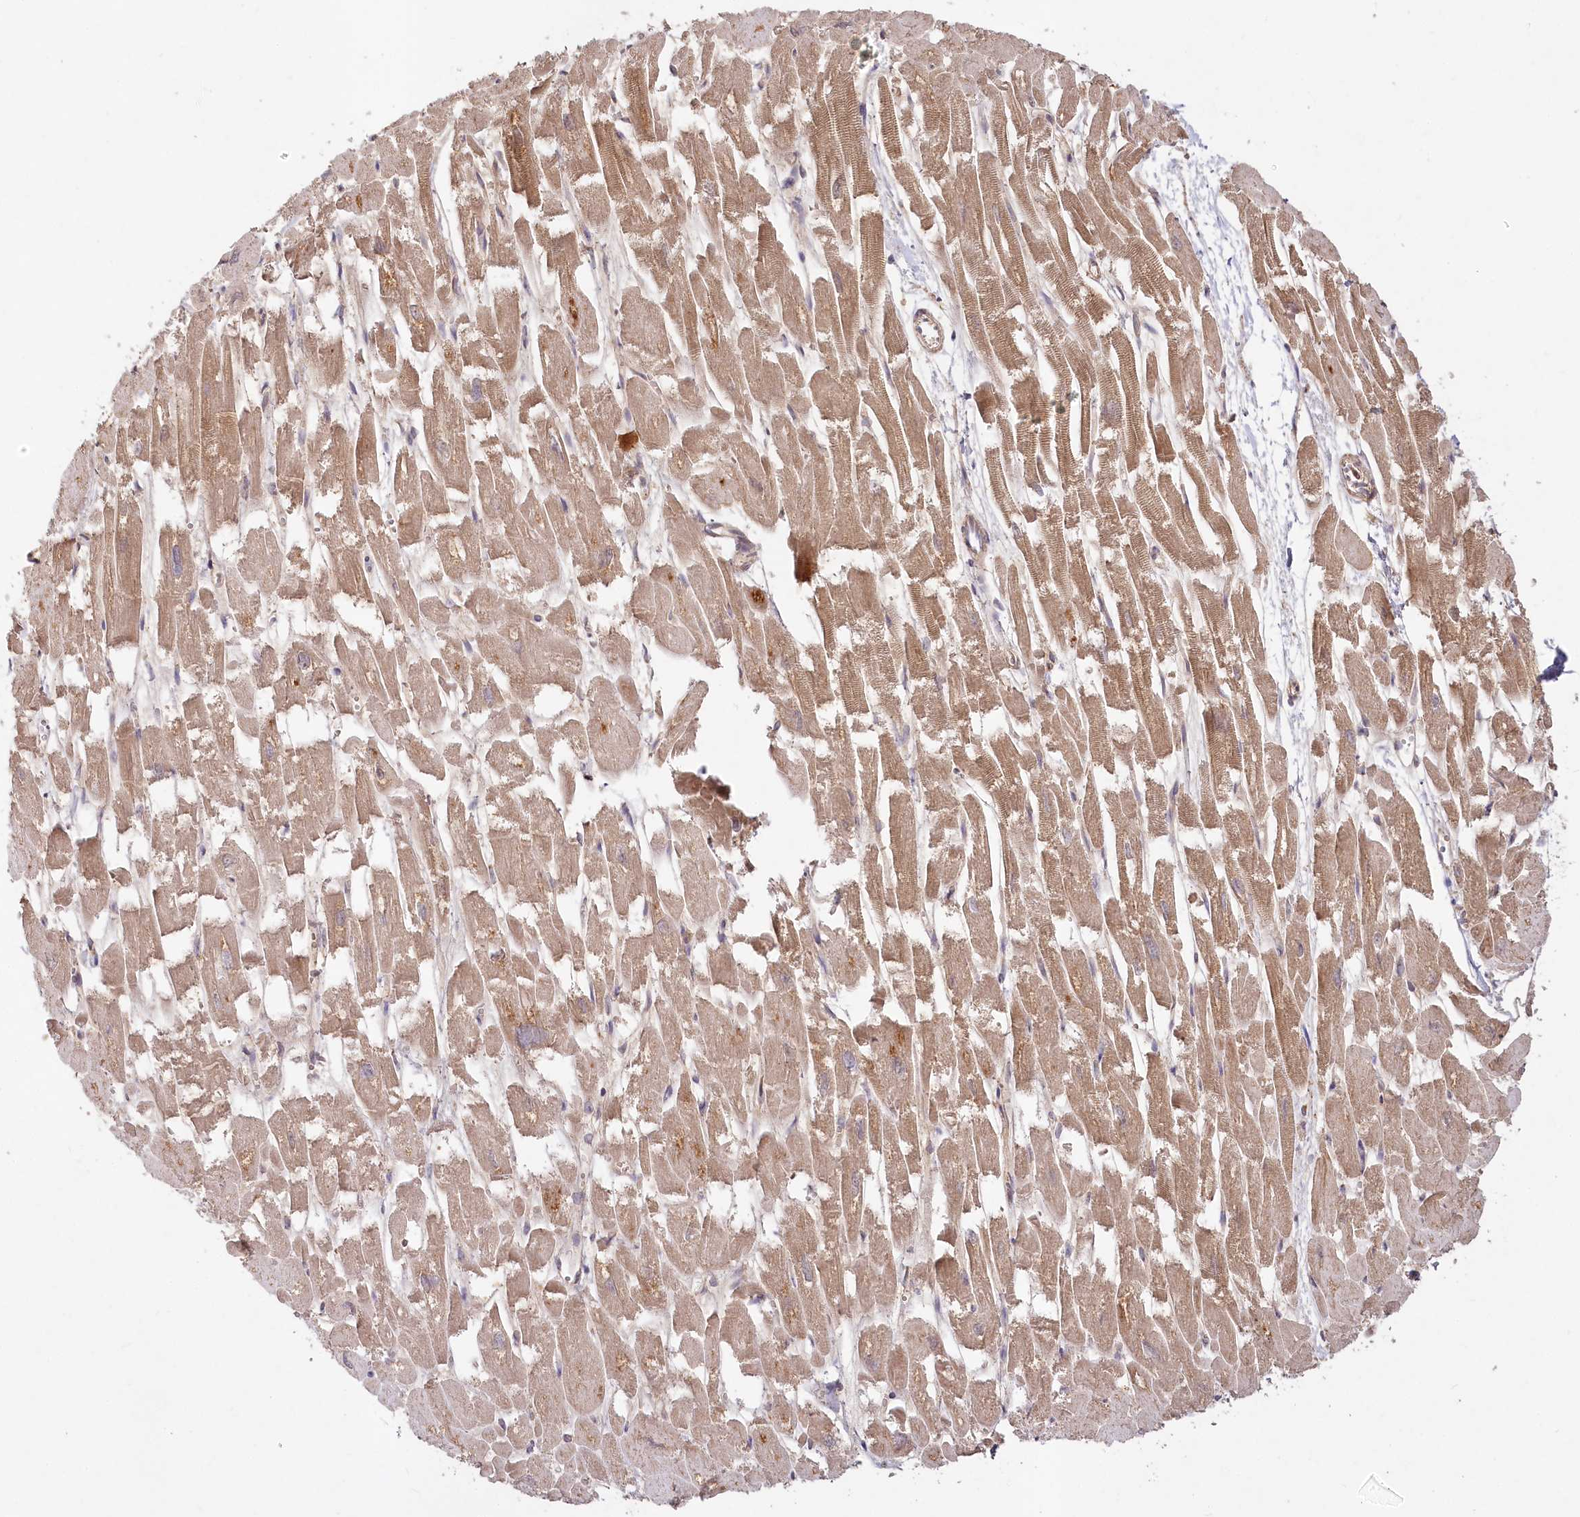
{"staining": {"intensity": "moderate", "quantity": ">75%", "location": "cytoplasmic/membranous"}, "tissue": "heart muscle", "cell_type": "Cardiomyocytes", "image_type": "normal", "snomed": [{"axis": "morphology", "description": "Normal tissue, NOS"}, {"axis": "topography", "description": "Heart"}], "caption": "A brown stain highlights moderate cytoplasmic/membranous expression of a protein in cardiomyocytes of normal heart muscle.", "gene": "IRAK1BP1", "patient": {"sex": "male", "age": 54}}